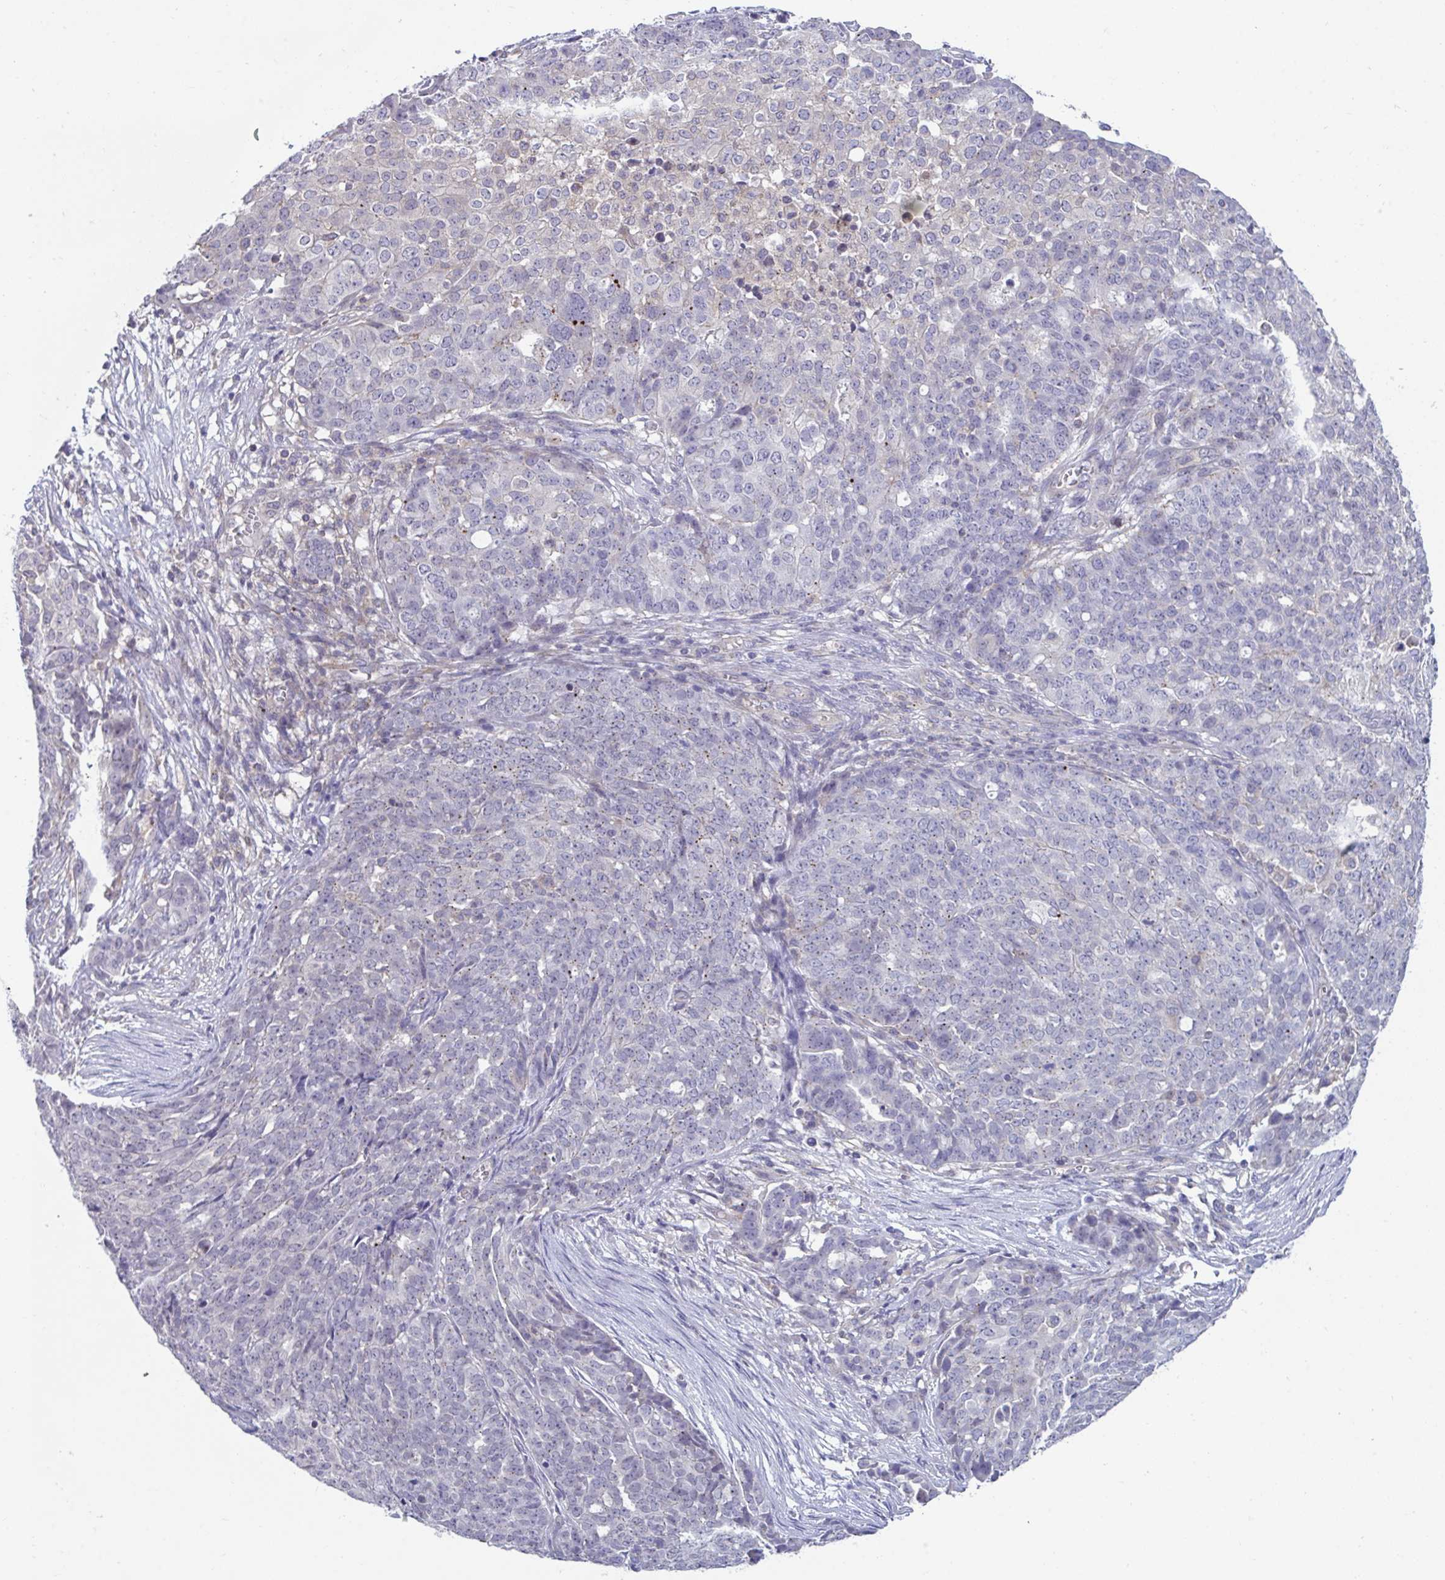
{"staining": {"intensity": "weak", "quantity": "25%-75%", "location": "cytoplasmic/membranous"}, "tissue": "ovarian cancer", "cell_type": "Tumor cells", "image_type": "cancer", "snomed": [{"axis": "morphology", "description": "Cystadenocarcinoma, serous, NOS"}, {"axis": "topography", "description": "Soft tissue"}, {"axis": "topography", "description": "Ovary"}], "caption": "The immunohistochemical stain shows weak cytoplasmic/membranous staining in tumor cells of serous cystadenocarcinoma (ovarian) tissue.", "gene": "IST1", "patient": {"sex": "female", "age": 57}}